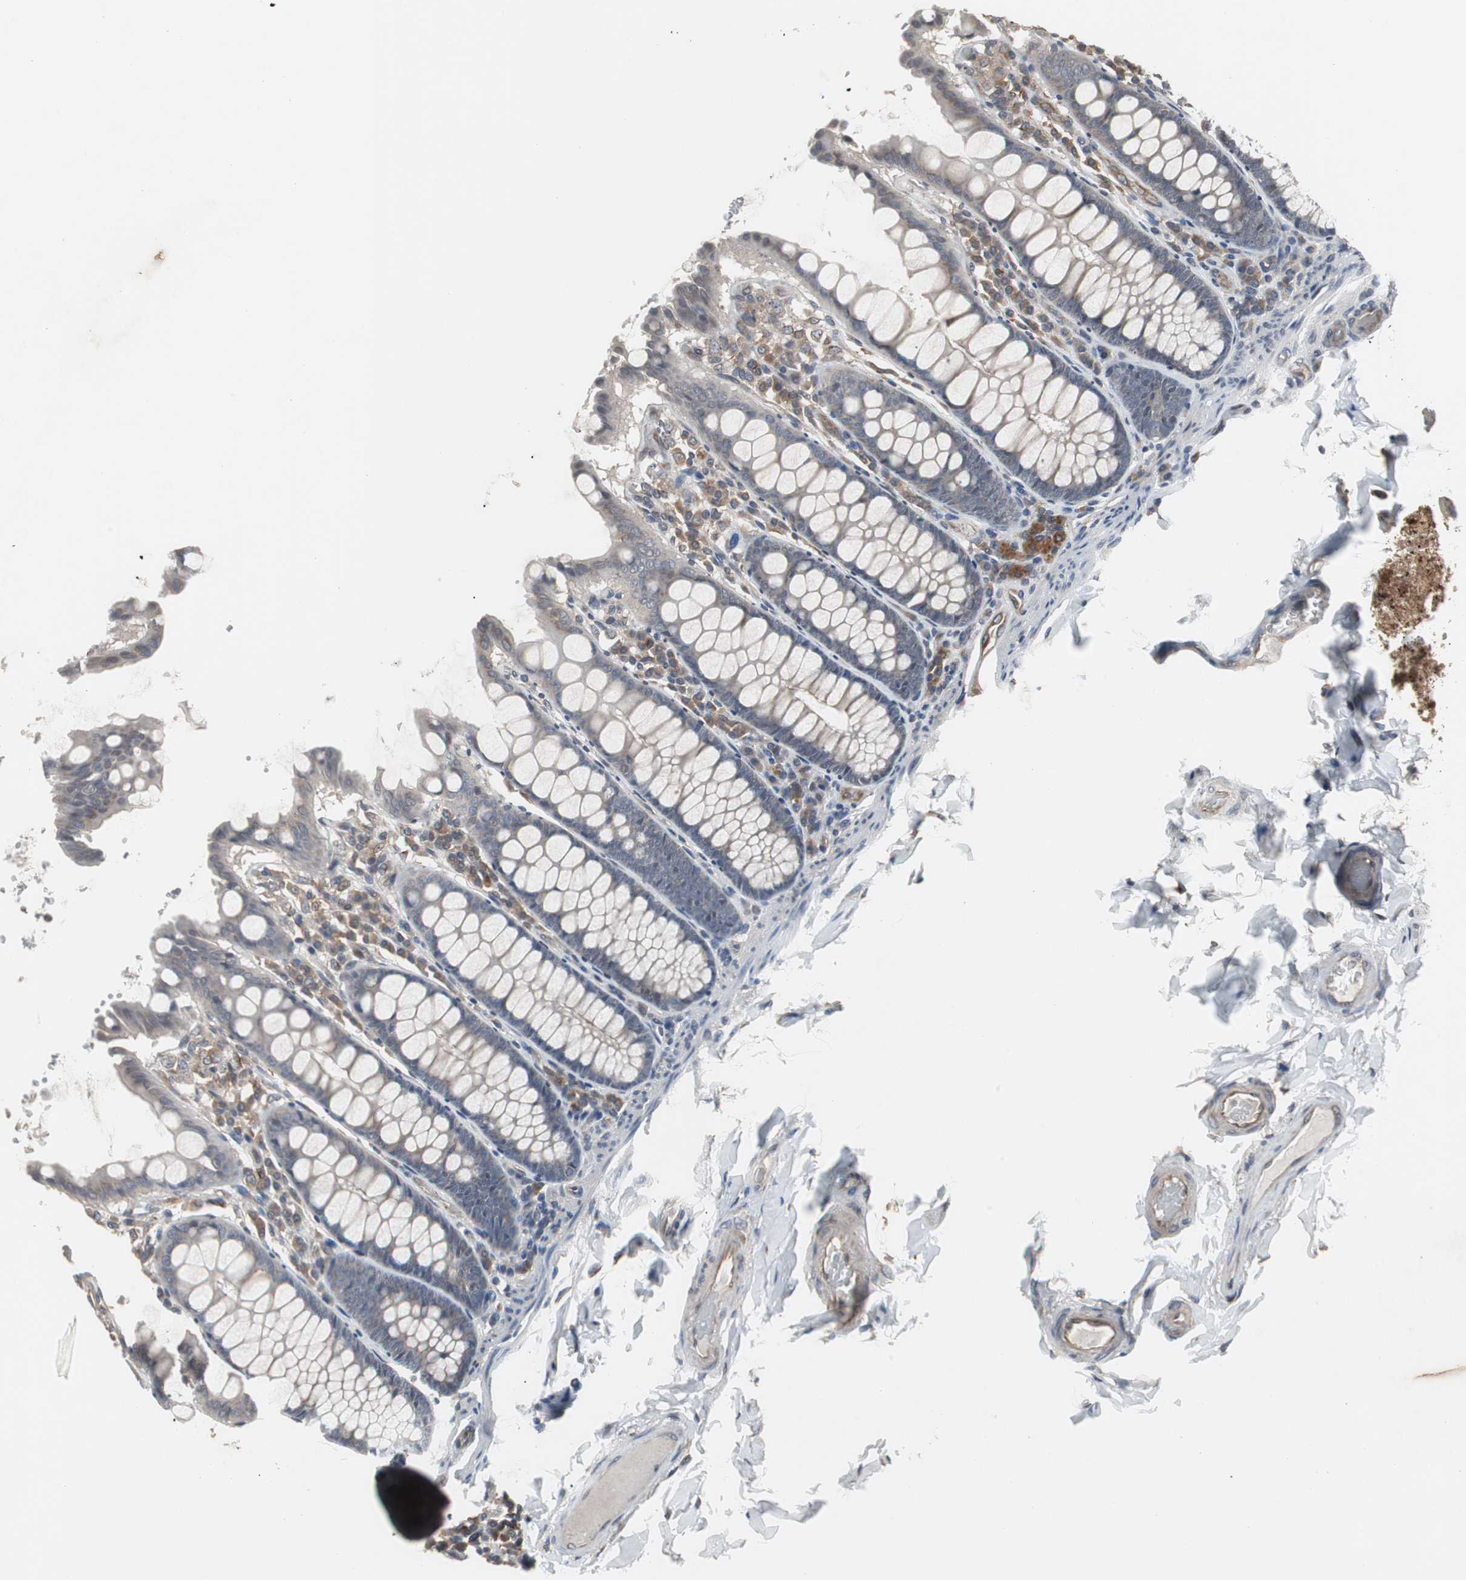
{"staining": {"intensity": "moderate", "quantity": "25%-75%", "location": "cytoplasmic/membranous"}, "tissue": "colon", "cell_type": "Endothelial cells", "image_type": "normal", "snomed": [{"axis": "morphology", "description": "Normal tissue, NOS"}, {"axis": "topography", "description": "Colon"}], "caption": "Colon stained with DAB (3,3'-diaminobenzidine) immunohistochemistry exhibits medium levels of moderate cytoplasmic/membranous positivity in about 25%-75% of endothelial cells. The staining was performed using DAB (3,3'-diaminobenzidine), with brown indicating positive protein expression. Nuclei are stained blue with hematoxylin.", "gene": "ATP2B2", "patient": {"sex": "female", "age": 61}}